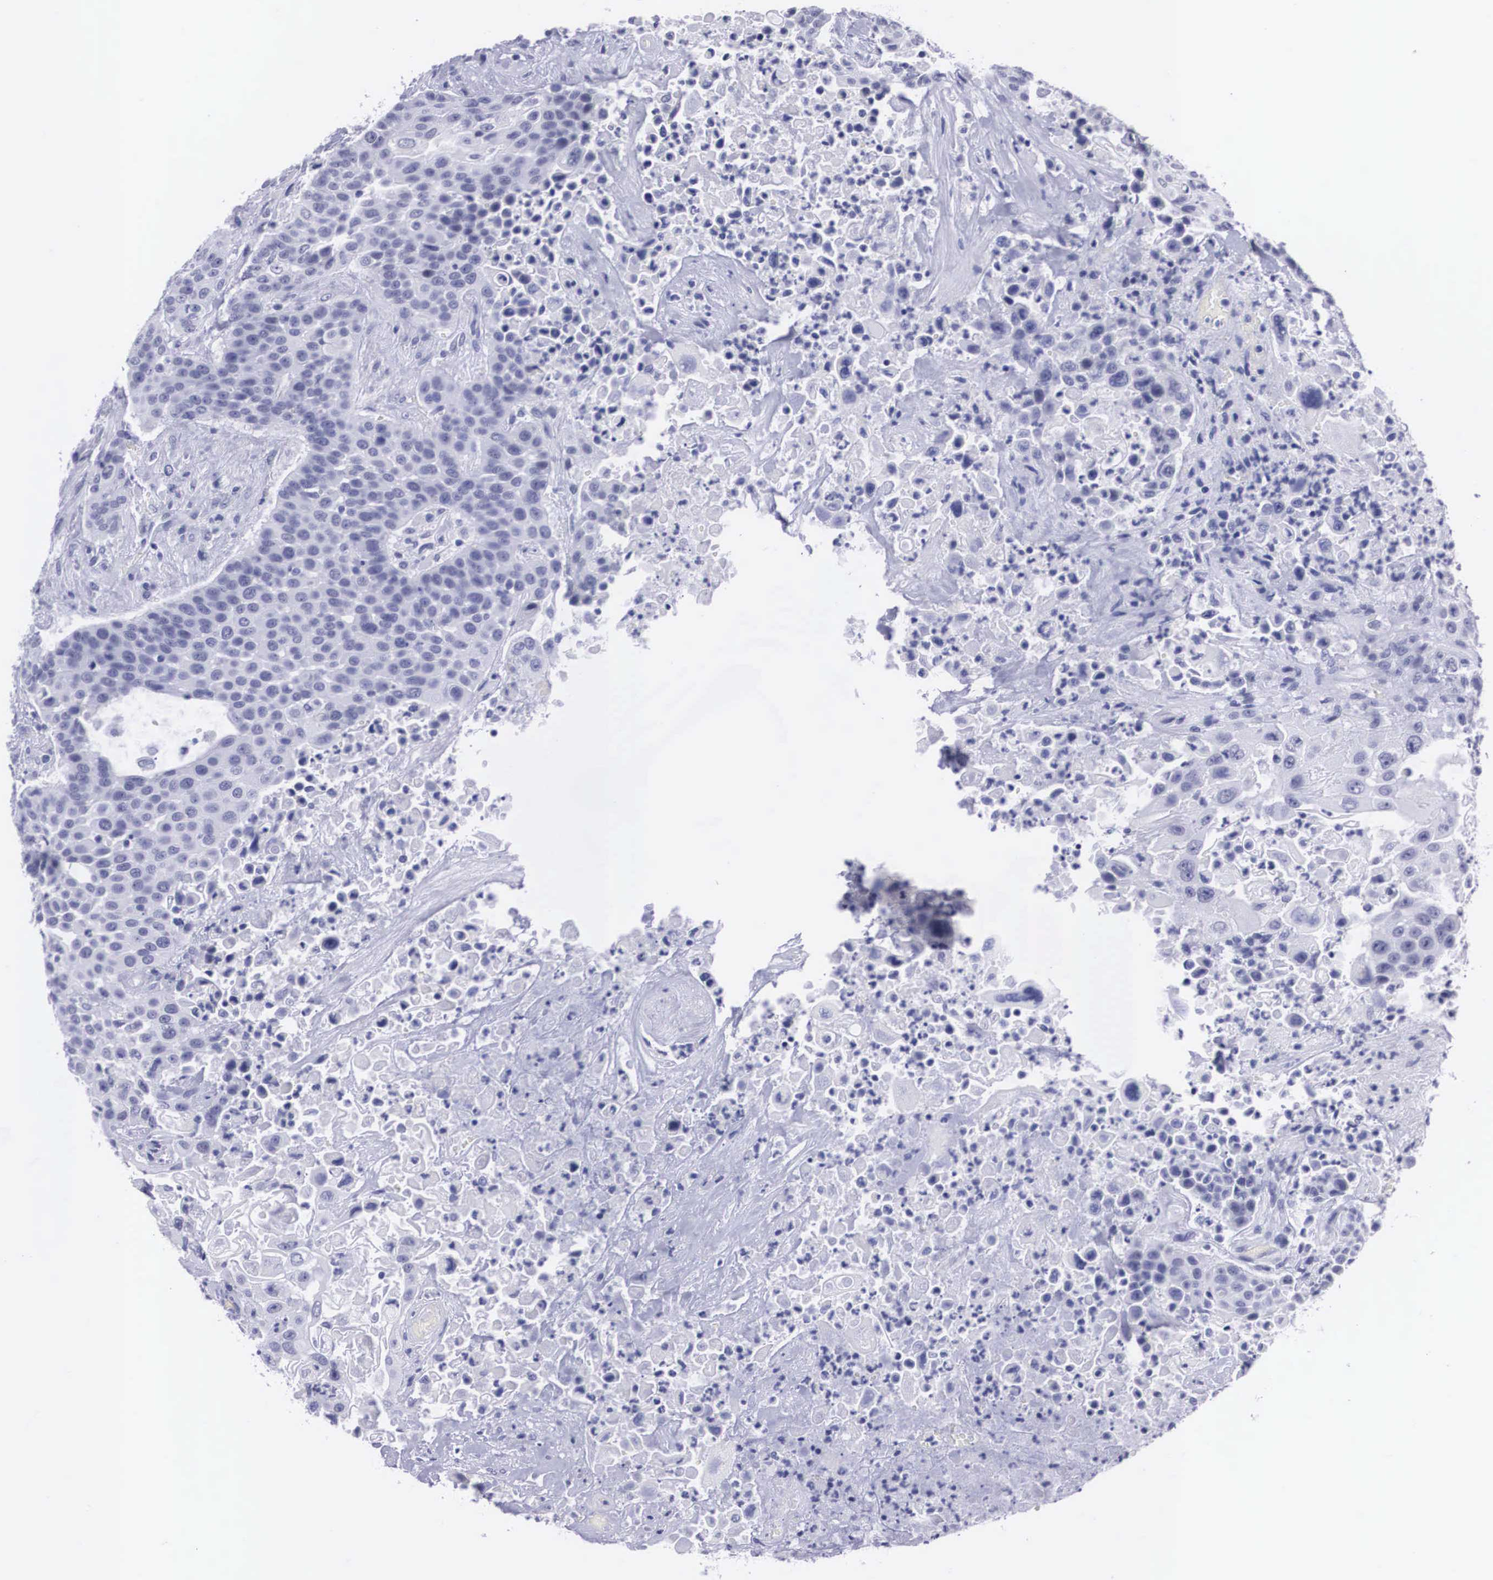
{"staining": {"intensity": "negative", "quantity": "none", "location": "none"}, "tissue": "urothelial cancer", "cell_type": "Tumor cells", "image_type": "cancer", "snomed": [{"axis": "morphology", "description": "Urothelial carcinoma, High grade"}, {"axis": "topography", "description": "Urinary bladder"}], "caption": "Immunohistochemistry (IHC) image of neoplastic tissue: urothelial cancer stained with DAB (3,3'-diaminobenzidine) reveals no significant protein expression in tumor cells.", "gene": "C22orf31", "patient": {"sex": "male", "age": 74}}